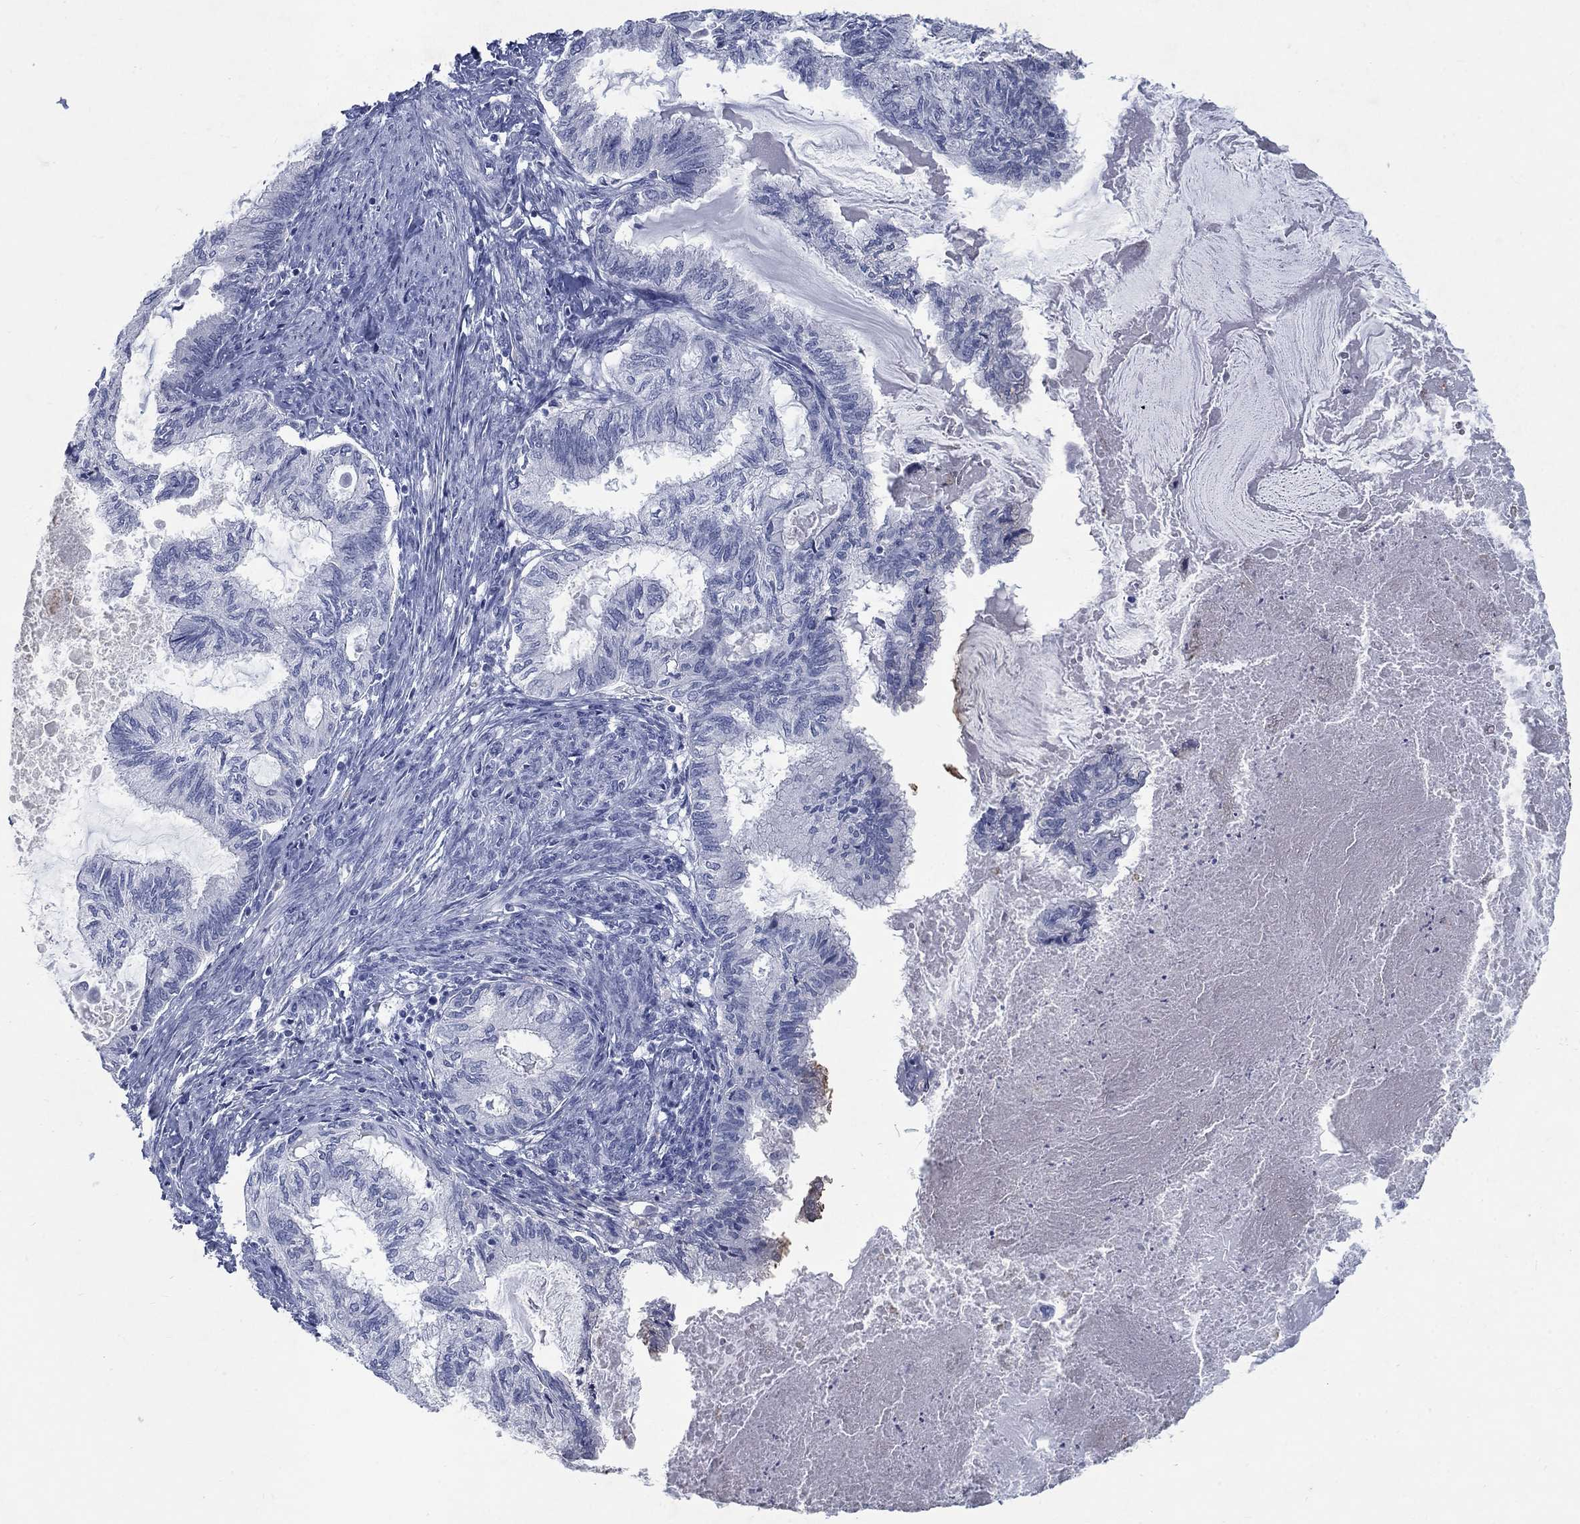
{"staining": {"intensity": "negative", "quantity": "none", "location": "none"}, "tissue": "endometrial cancer", "cell_type": "Tumor cells", "image_type": "cancer", "snomed": [{"axis": "morphology", "description": "Adenocarcinoma, NOS"}, {"axis": "topography", "description": "Endometrium"}], "caption": "The image demonstrates no staining of tumor cells in adenocarcinoma (endometrial).", "gene": "RFTN2", "patient": {"sex": "female", "age": 86}}